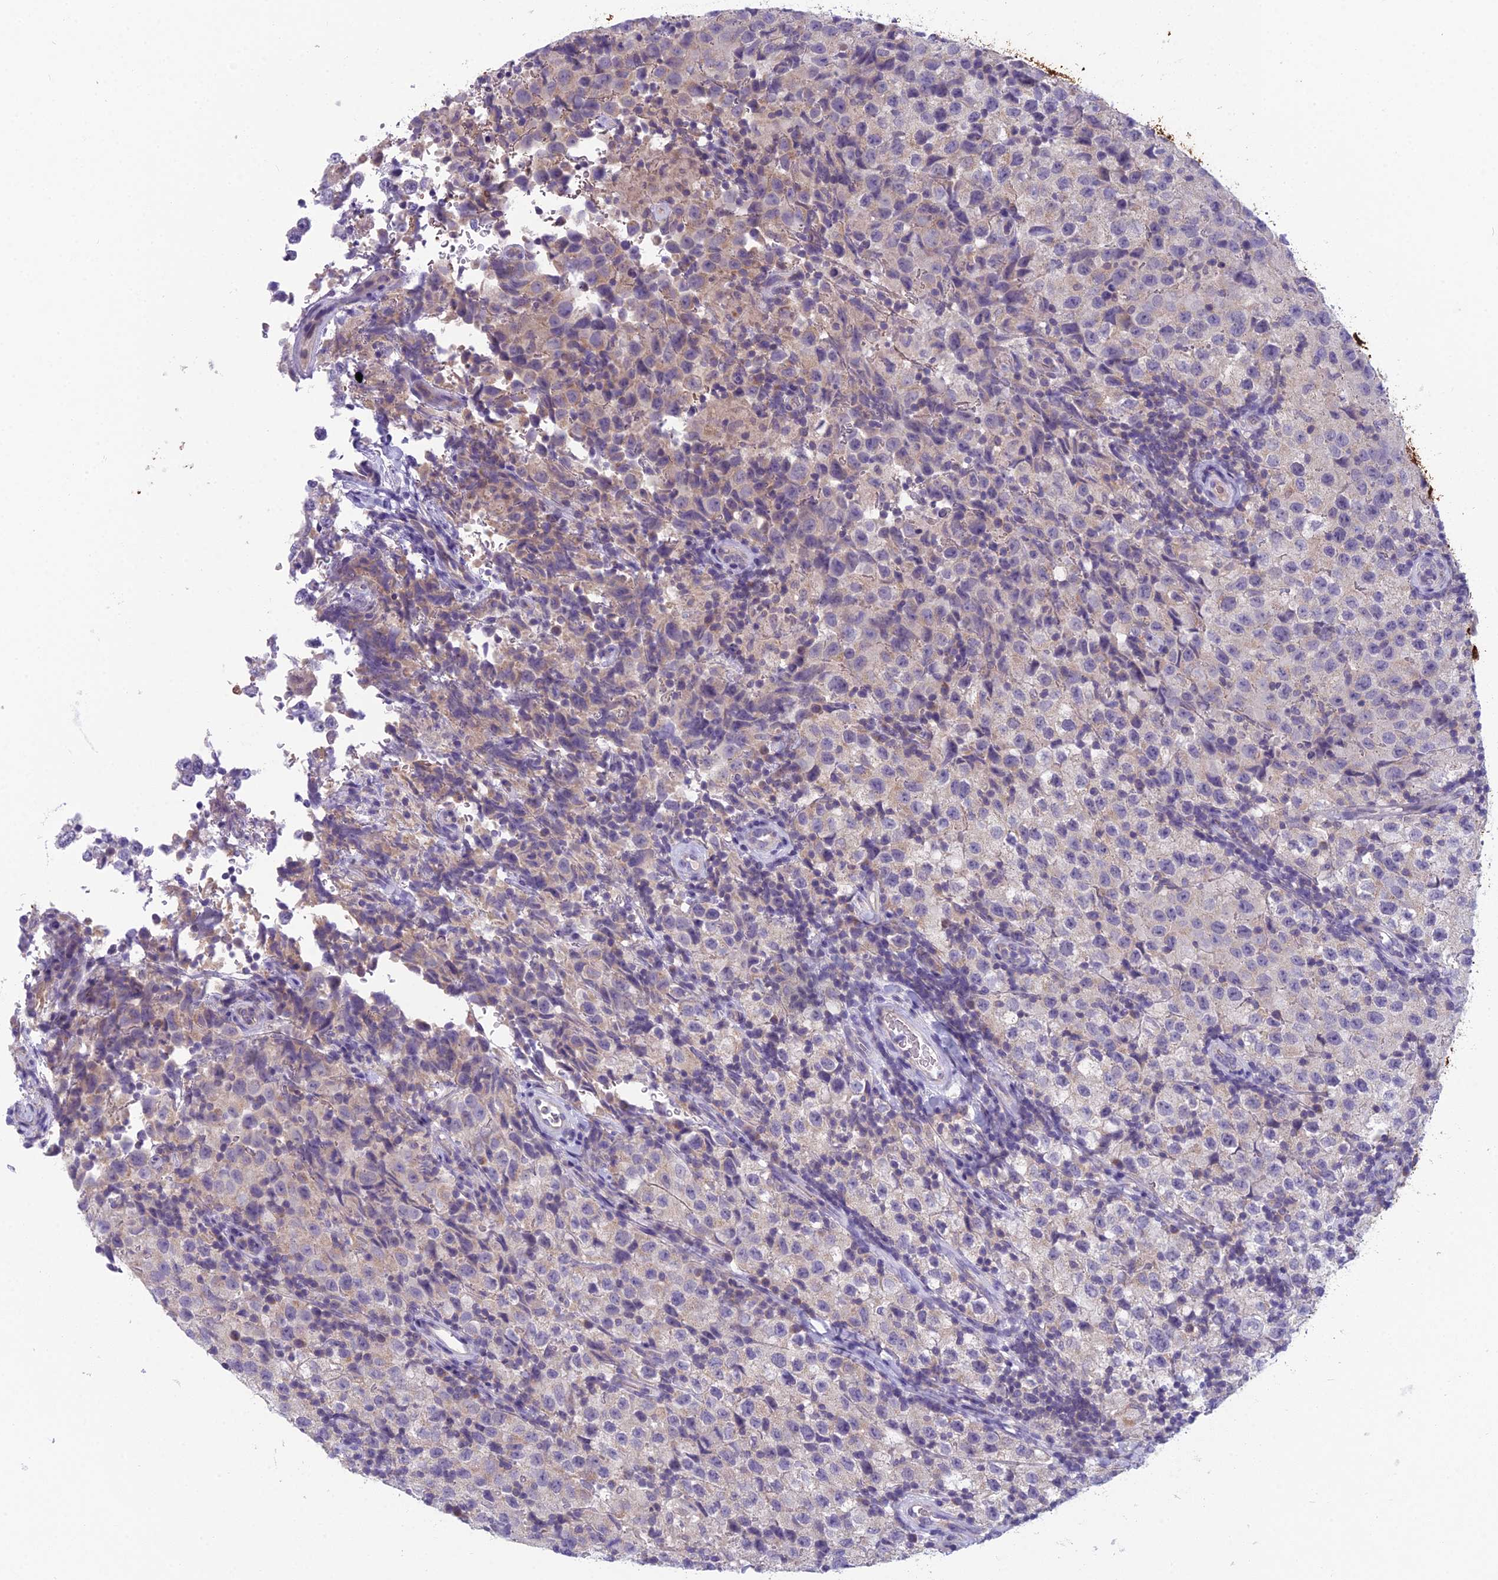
{"staining": {"intensity": "weak", "quantity": "<25%", "location": "cytoplasmic/membranous"}, "tissue": "testis cancer", "cell_type": "Tumor cells", "image_type": "cancer", "snomed": [{"axis": "morphology", "description": "Seminoma, NOS"}, {"axis": "morphology", "description": "Carcinoma, Embryonal, NOS"}, {"axis": "topography", "description": "Testis"}], "caption": "DAB immunohistochemical staining of testis cancer (embryonal carcinoma) demonstrates no significant positivity in tumor cells.", "gene": "RBM41", "patient": {"sex": "male", "age": 41}}